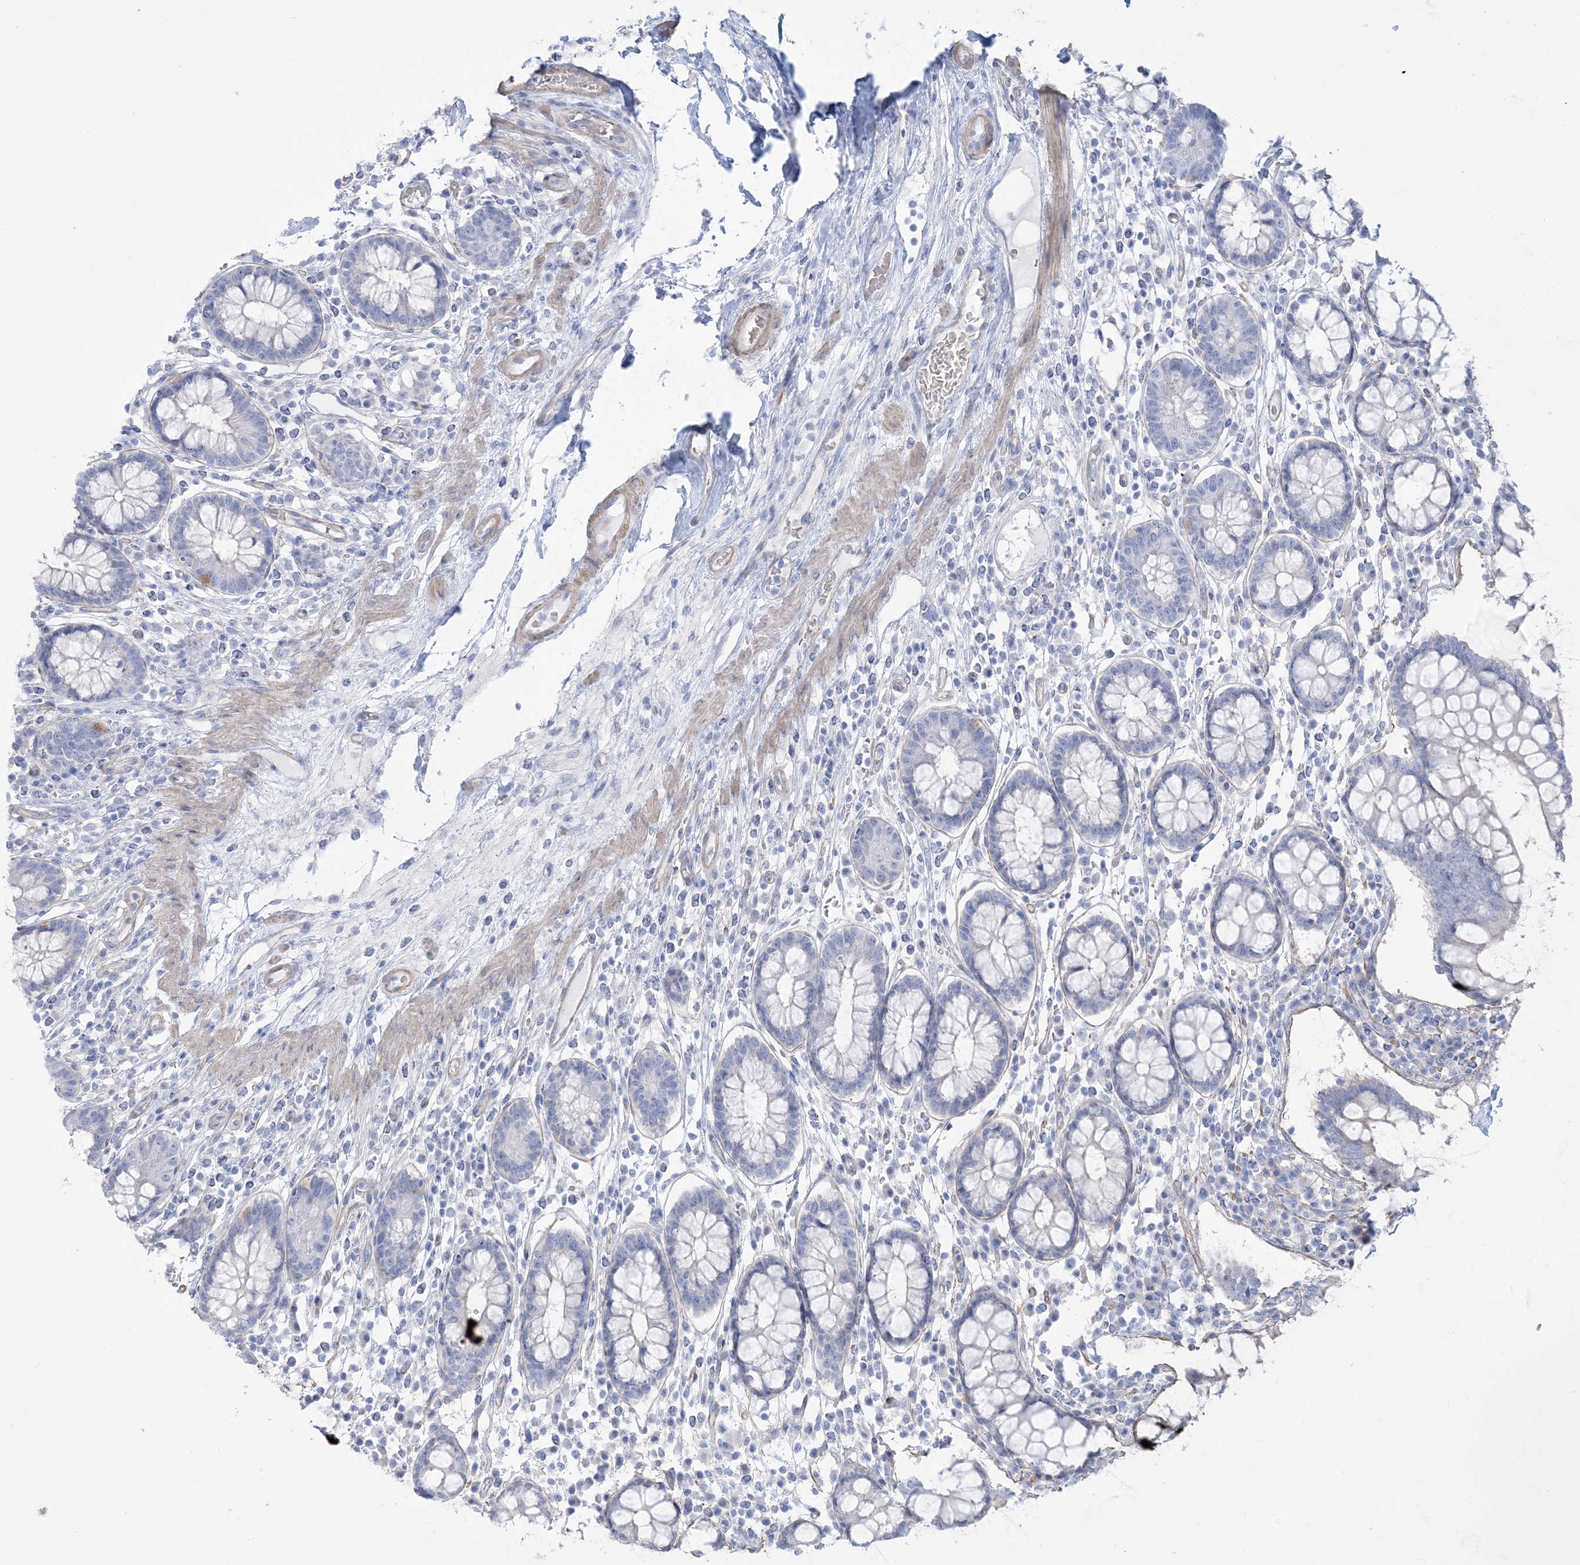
{"staining": {"intensity": "moderate", "quantity": ">75%", "location": "cytoplasmic/membranous"}, "tissue": "colon", "cell_type": "Endothelial cells", "image_type": "normal", "snomed": [{"axis": "morphology", "description": "Normal tissue, NOS"}, {"axis": "topography", "description": "Colon"}], "caption": "Immunohistochemical staining of normal human colon demonstrates moderate cytoplasmic/membranous protein positivity in about >75% of endothelial cells.", "gene": "AGXT", "patient": {"sex": "female", "age": 79}}